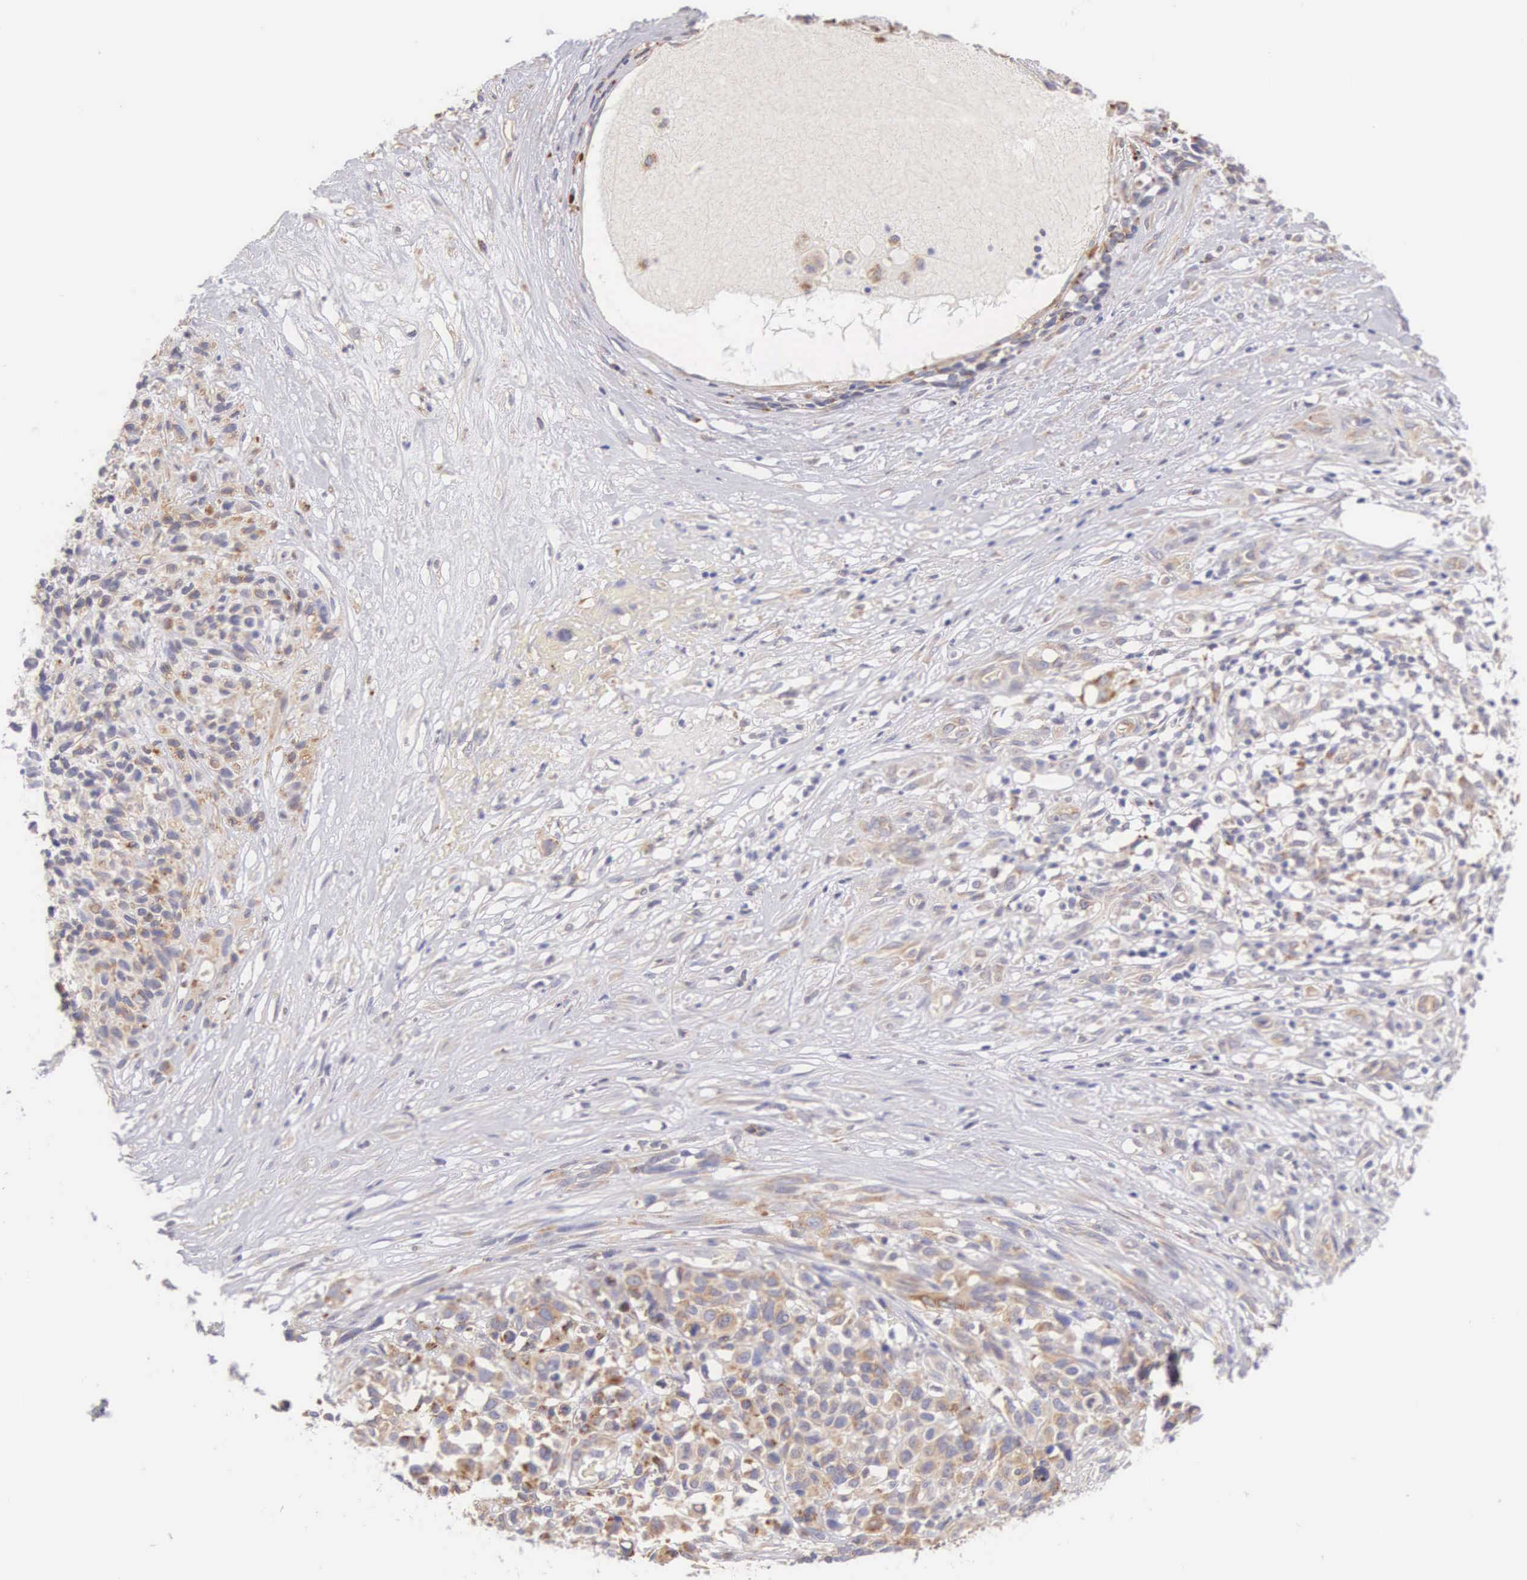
{"staining": {"intensity": "weak", "quantity": ">75%", "location": "cytoplasmic/membranous"}, "tissue": "melanoma", "cell_type": "Tumor cells", "image_type": "cancer", "snomed": [{"axis": "morphology", "description": "Malignant melanoma, NOS"}, {"axis": "topography", "description": "Skin"}], "caption": "Tumor cells reveal low levels of weak cytoplasmic/membranous positivity in approximately >75% of cells in human malignant melanoma.", "gene": "NSDHL", "patient": {"sex": "female", "age": 85}}